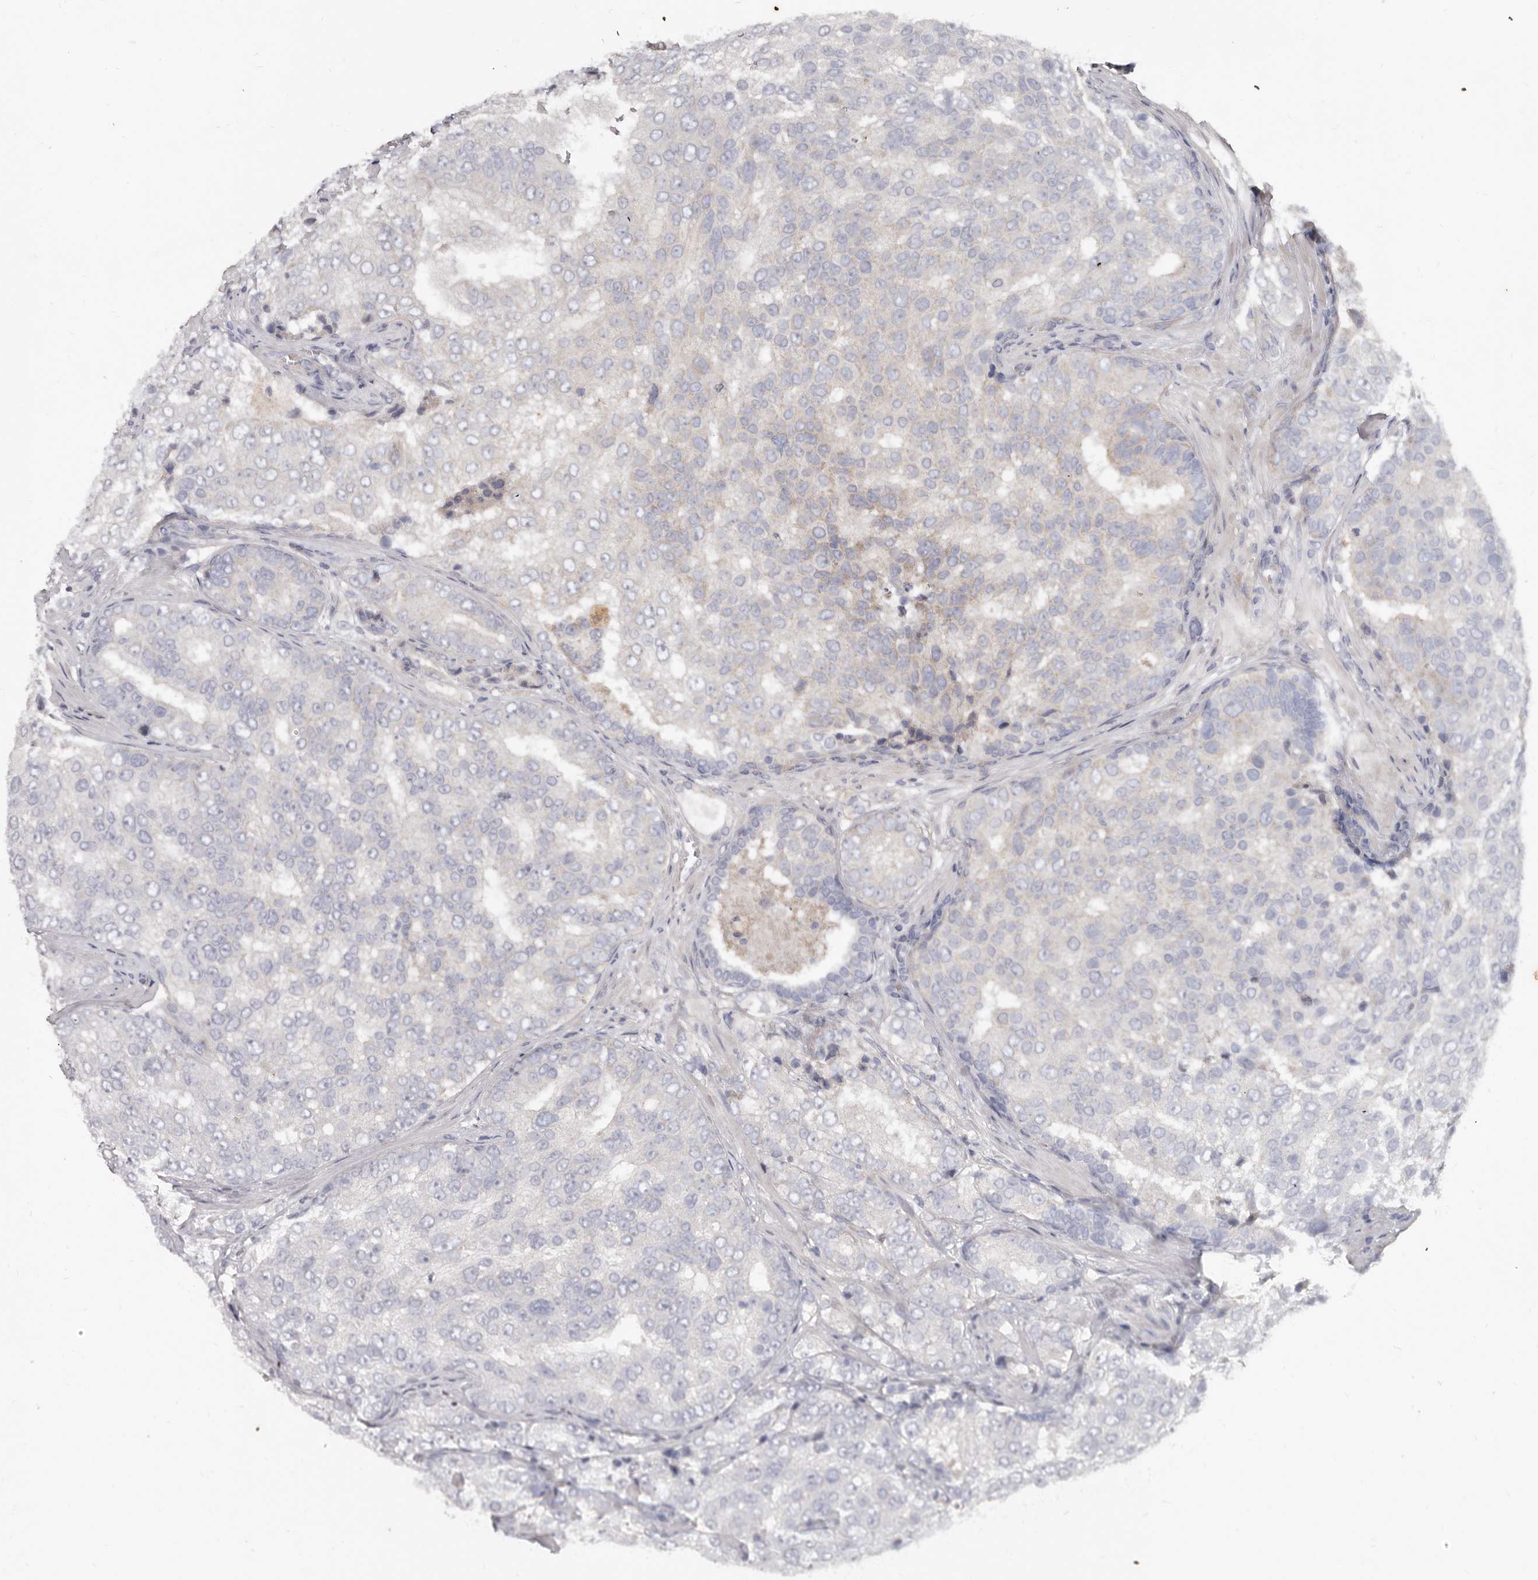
{"staining": {"intensity": "negative", "quantity": "none", "location": "none"}, "tissue": "prostate cancer", "cell_type": "Tumor cells", "image_type": "cancer", "snomed": [{"axis": "morphology", "description": "Adenocarcinoma, High grade"}, {"axis": "topography", "description": "Prostate"}], "caption": "This histopathology image is of high-grade adenocarcinoma (prostate) stained with immunohistochemistry (IHC) to label a protein in brown with the nuclei are counter-stained blue. There is no positivity in tumor cells.", "gene": "SPTA1", "patient": {"sex": "male", "age": 58}}